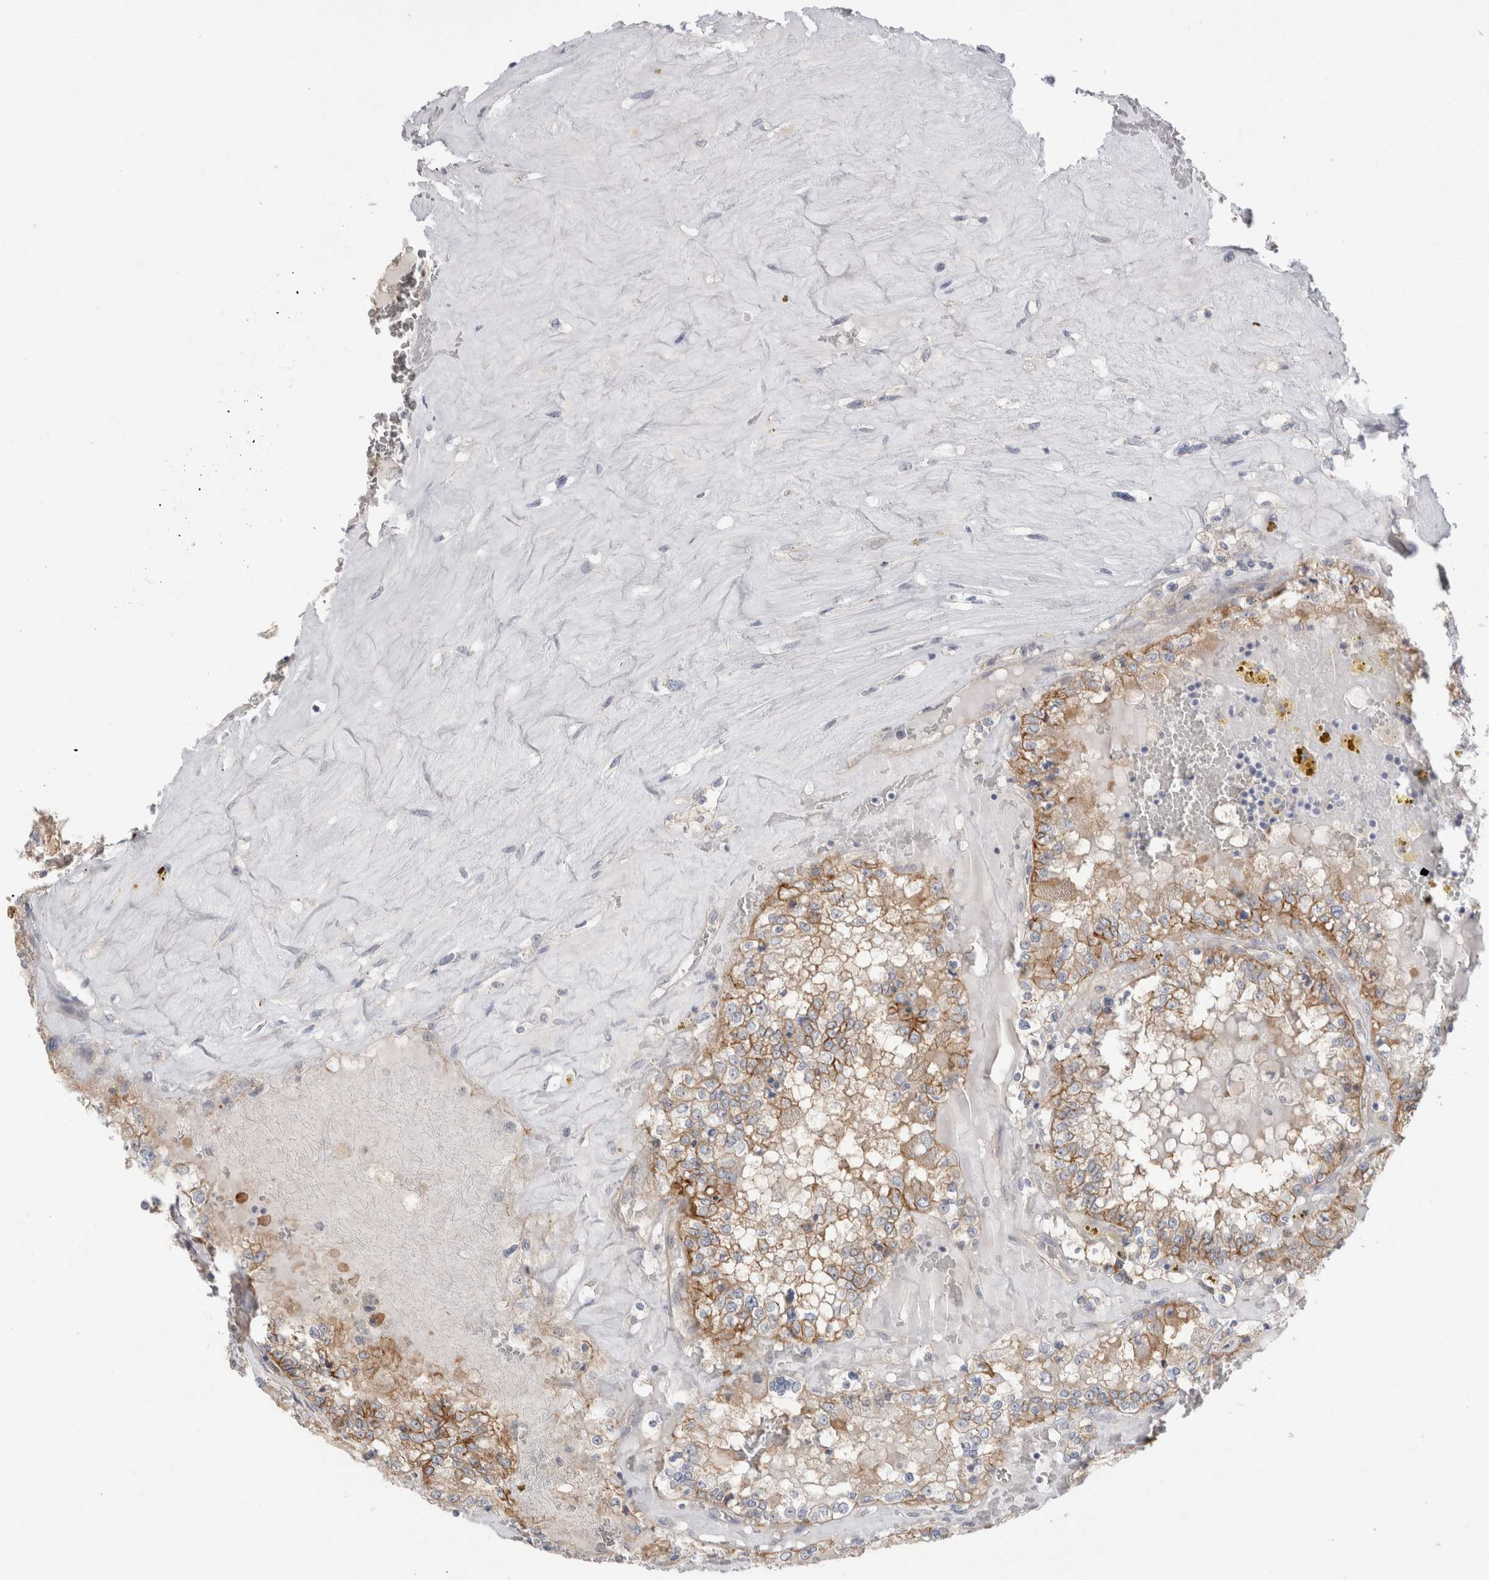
{"staining": {"intensity": "moderate", "quantity": ">75%", "location": "cytoplasmic/membranous"}, "tissue": "renal cancer", "cell_type": "Tumor cells", "image_type": "cancer", "snomed": [{"axis": "morphology", "description": "Adenocarcinoma, NOS"}, {"axis": "topography", "description": "Kidney"}], "caption": "A photomicrograph of renal cancer stained for a protein demonstrates moderate cytoplasmic/membranous brown staining in tumor cells.", "gene": "VANGL1", "patient": {"sex": "female", "age": 56}}